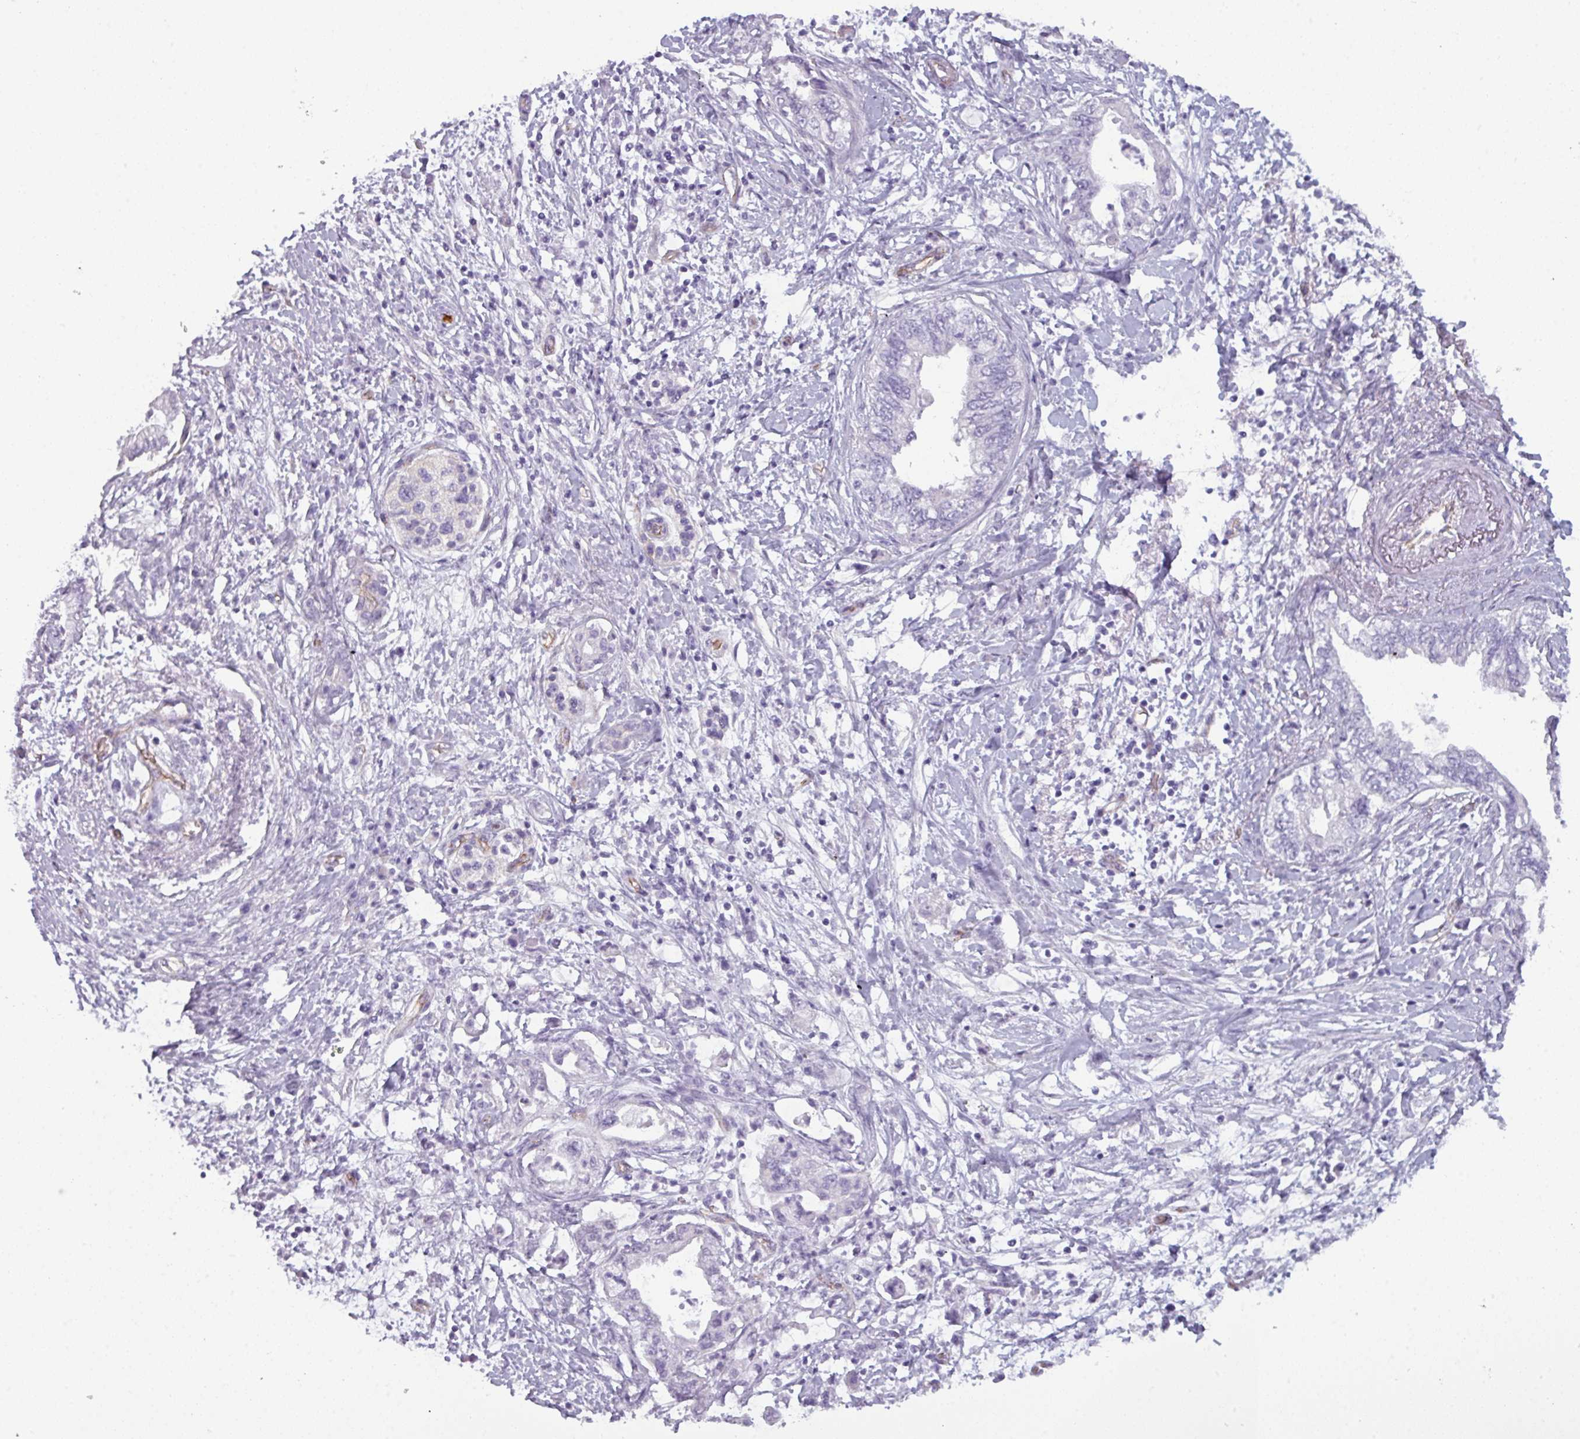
{"staining": {"intensity": "negative", "quantity": "none", "location": "none"}, "tissue": "pancreatic cancer", "cell_type": "Tumor cells", "image_type": "cancer", "snomed": [{"axis": "morphology", "description": "Adenocarcinoma, NOS"}, {"axis": "topography", "description": "Pancreas"}], "caption": "Immunohistochemistry (IHC) micrograph of human pancreatic cancer stained for a protein (brown), which demonstrates no staining in tumor cells.", "gene": "AREL1", "patient": {"sex": "female", "age": 73}}